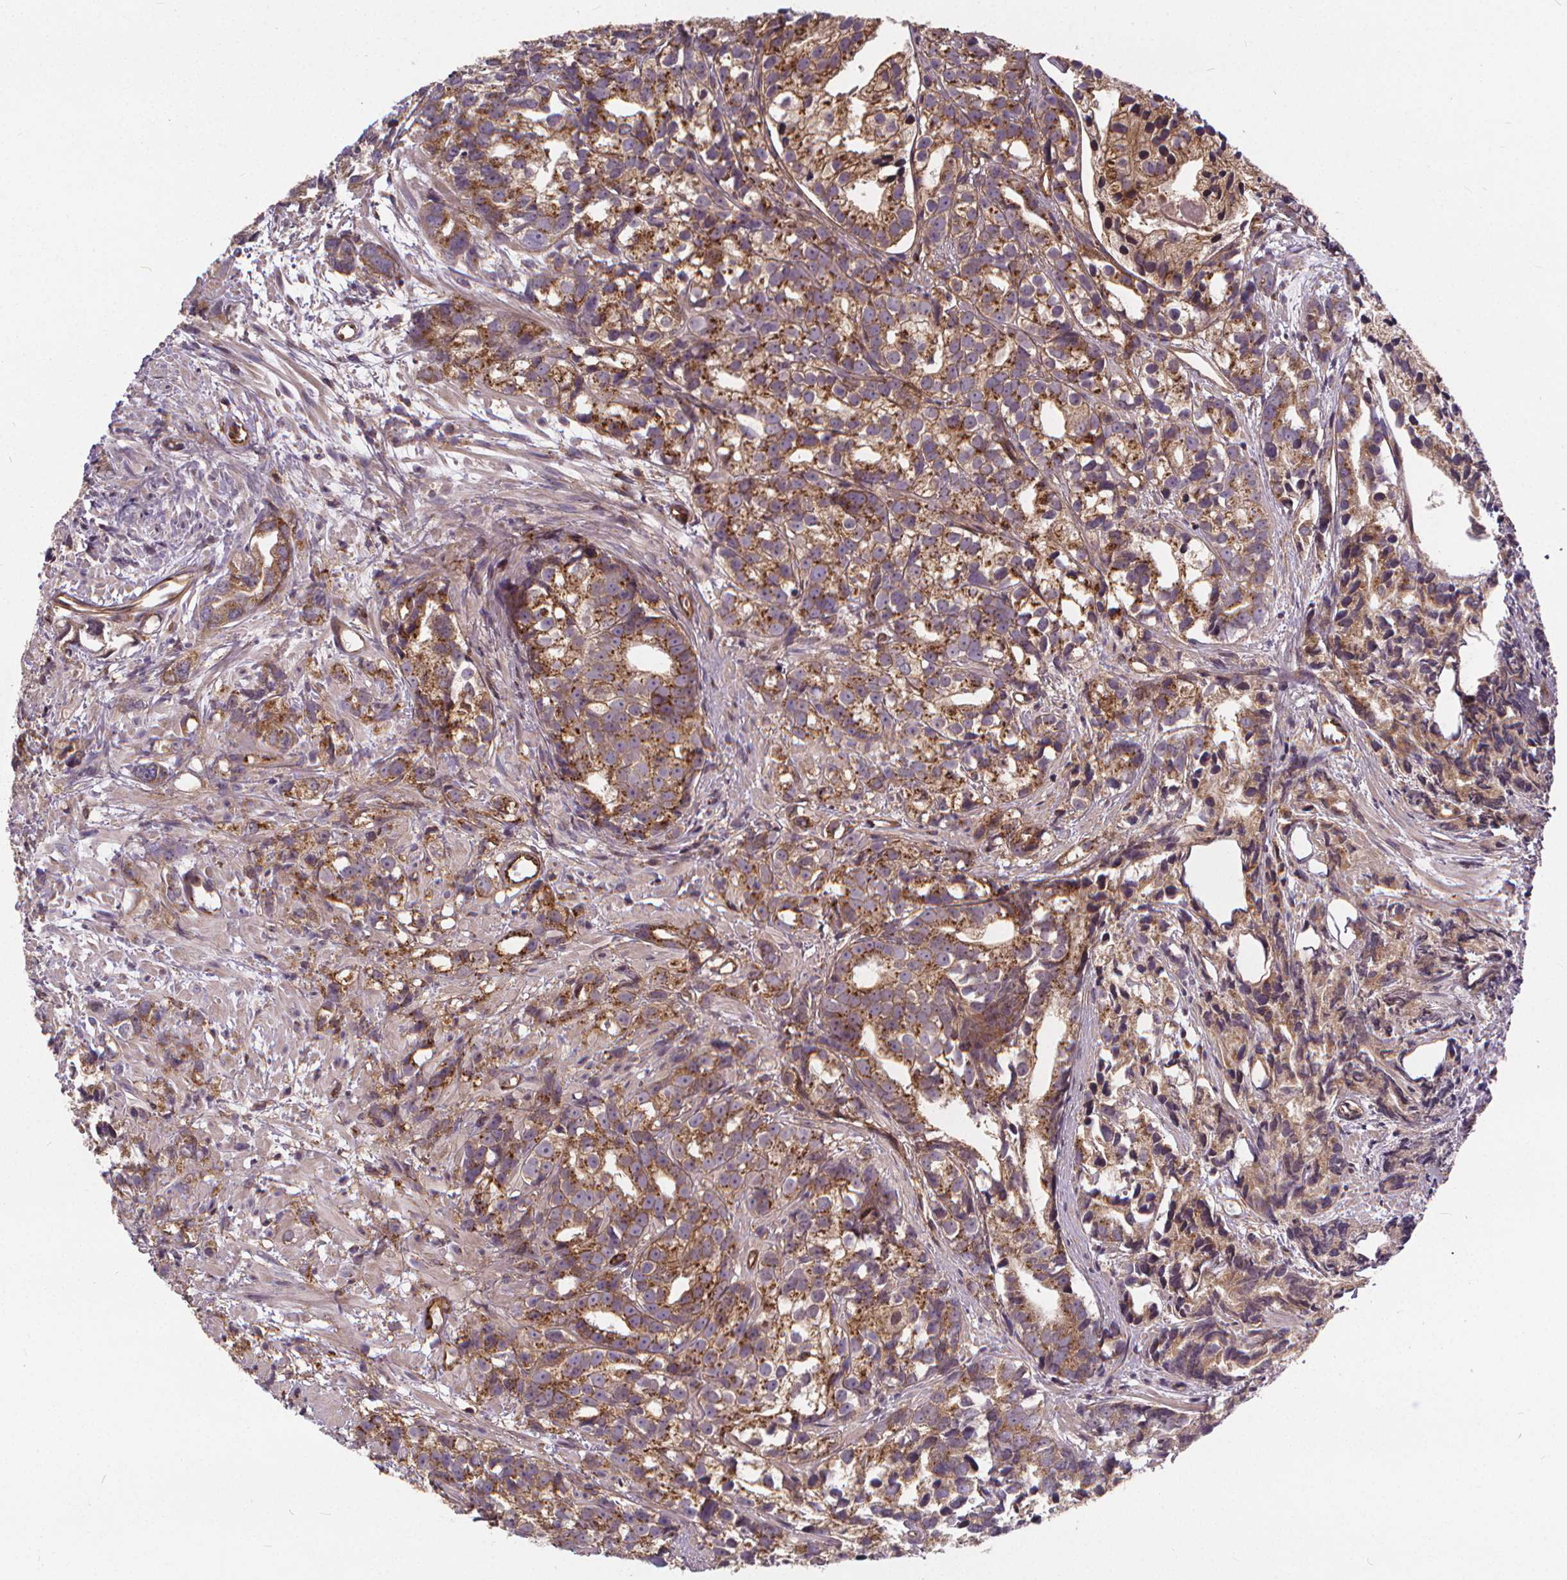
{"staining": {"intensity": "moderate", "quantity": ">75%", "location": "cytoplasmic/membranous"}, "tissue": "prostate cancer", "cell_type": "Tumor cells", "image_type": "cancer", "snomed": [{"axis": "morphology", "description": "Adenocarcinoma, High grade"}, {"axis": "topography", "description": "Prostate"}], "caption": "This micrograph reveals prostate cancer (high-grade adenocarcinoma) stained with immunohistochemistry (IHC) to label a protein in brown. The cytoplasmic/membranous of tumor cells show moderate positivity for the protein. Nuclei are counter-stained blue.", "gene": "CLINT1", "patient": {"sex": "male", "age": 79}}